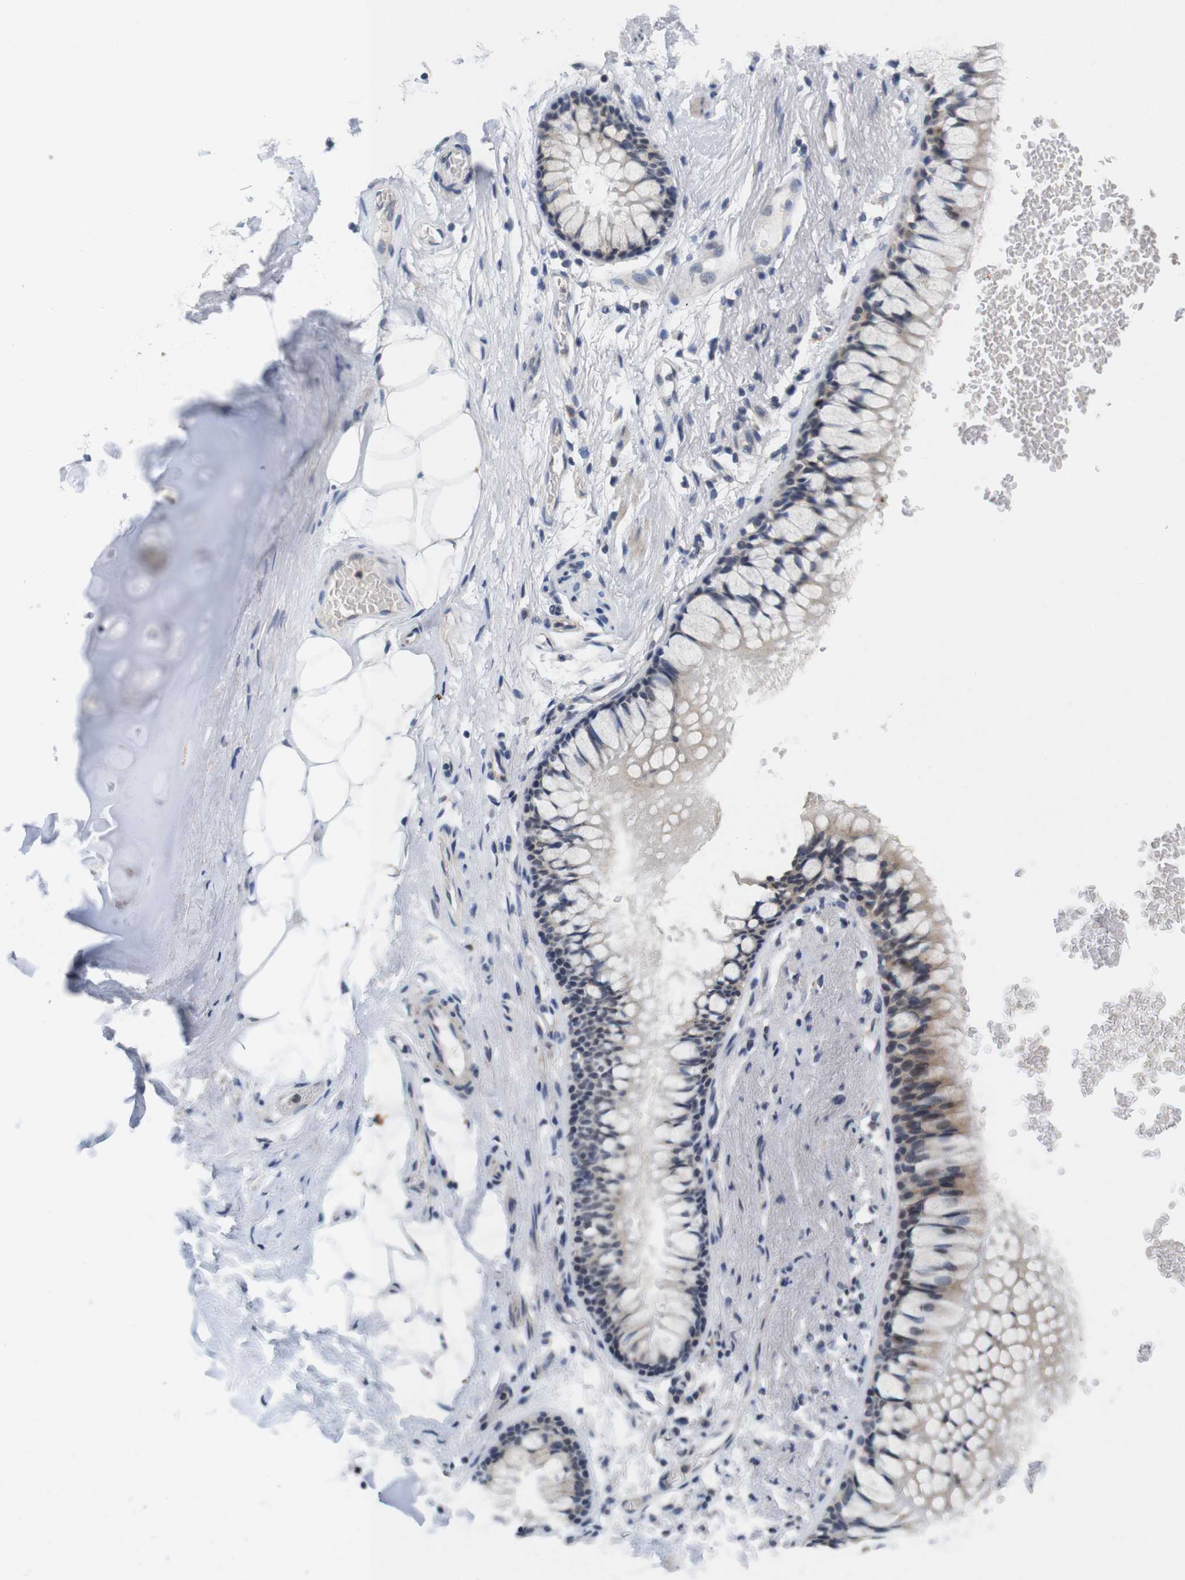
{"staining": {"intensity": "negative", "quantity": "none", "location": "none"}, "tissue": "adipose tissue", "cell_type": "Adipocytes", "image_type": "normal", "snomed": [{"axis": "morphology", "description": "Normal tissue, NOS"}, {"axis": "topography", "description": "Cartilage tissue"}, {"axis": "topography", "description": "Bronchus"}], "caption": "The immunohistochemistry (IHC) micrograph has no significant staining in adipocytes of adipose tissue. The staining was performed using DAB to visualize the protein expression in brown, while the nuclei were stained in blue with hematoxylin (Magnification: 20x).", "gene": "SKP2", "patient": {"sex": "female", "age": 73}}